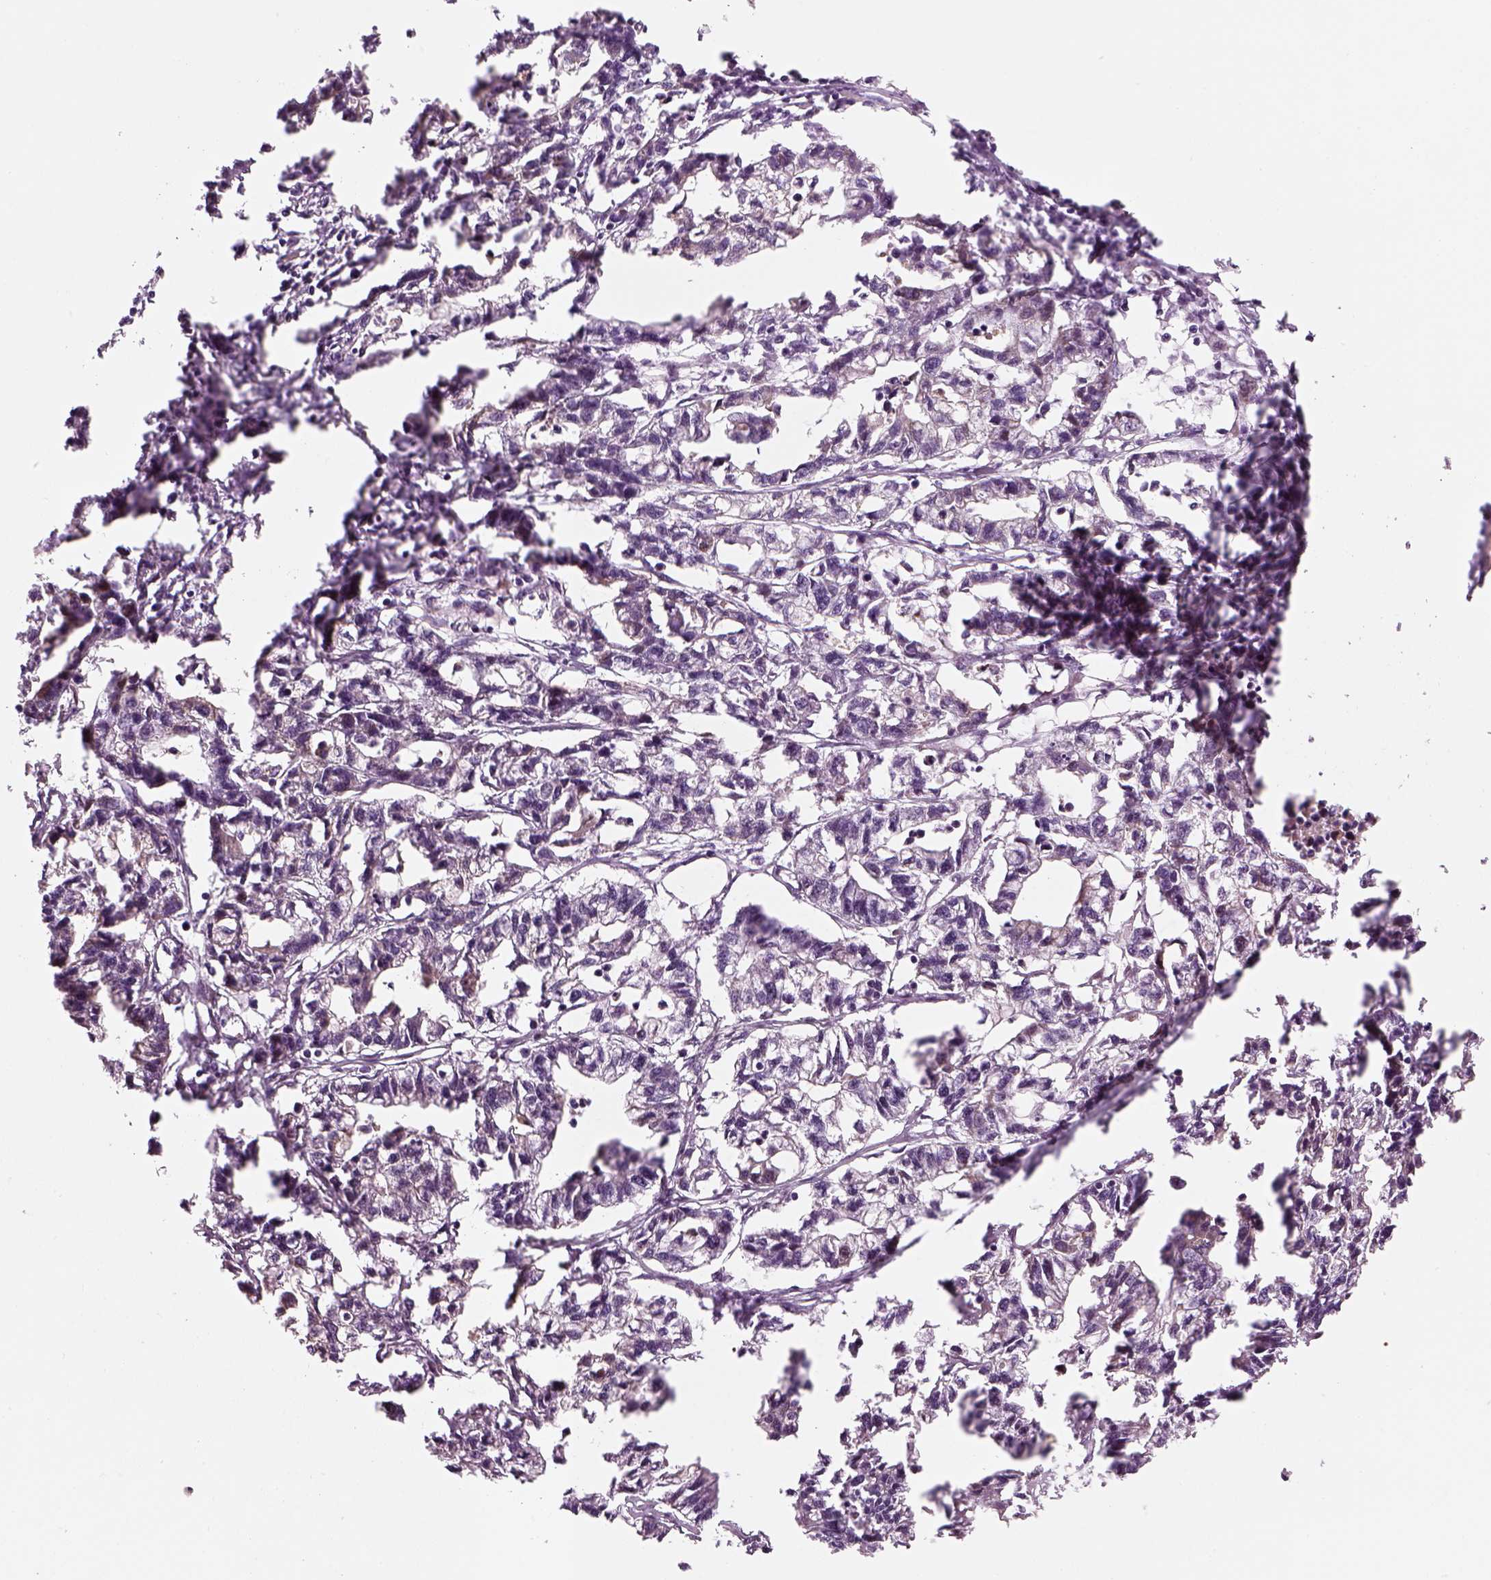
{"staining": {"intensity": "negative", "quantity": "none", "location": "none"}, "tissue": "stomach cancer", "cell_type": "Tumor cells", "image_type": "cancer", "snomed": [{"axis": "morphology", "description": "Adenocarcinoma, NOS"}, {"axis": "topography", "description": "Stomach"}], "caption": "This is a histopathology image of IHC staining of stomach cancer, which shows no positivity in tumor cells.", "gene": "PABPC1L2B", "patient": {"sex": "male", "age": 83}}